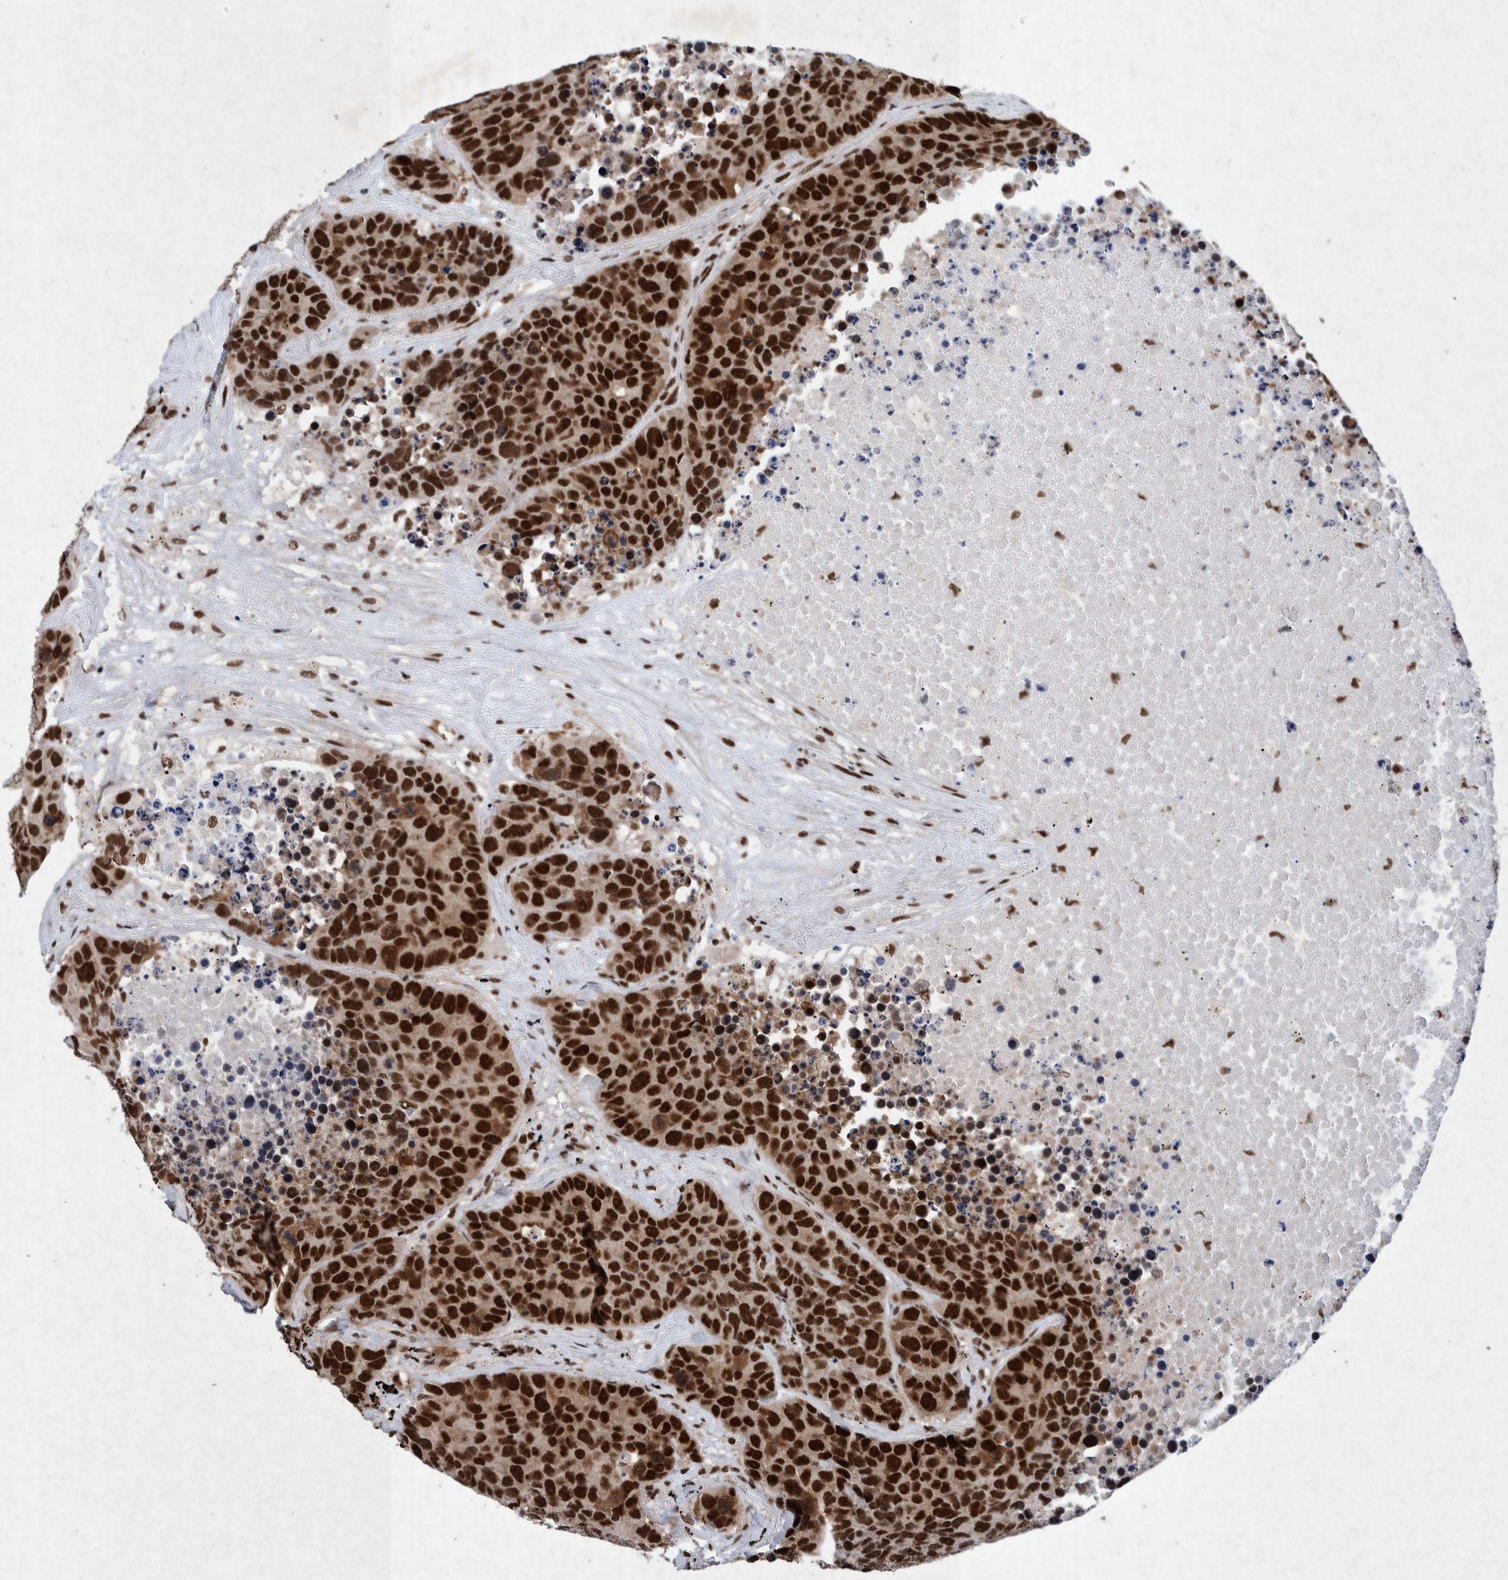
{"staining": {"intensity": "strong", "quantity": ">75%", "location": "nuclear"}, "tissue": "carcinoid", "cell_type": "Tumor cells", "image_type": "cancer", "snomed": [{"axis": "morphology", "description": "Carcinoid, malignant, NOS"}, {"axis": "topography", "description": "Lung"}], "caption": "Carcinoid stained for a protein demonstrates strong nuclear positivity in tumor cells.", "gene": "TAF10", "patient": {"sex": "male", "age": 60}}